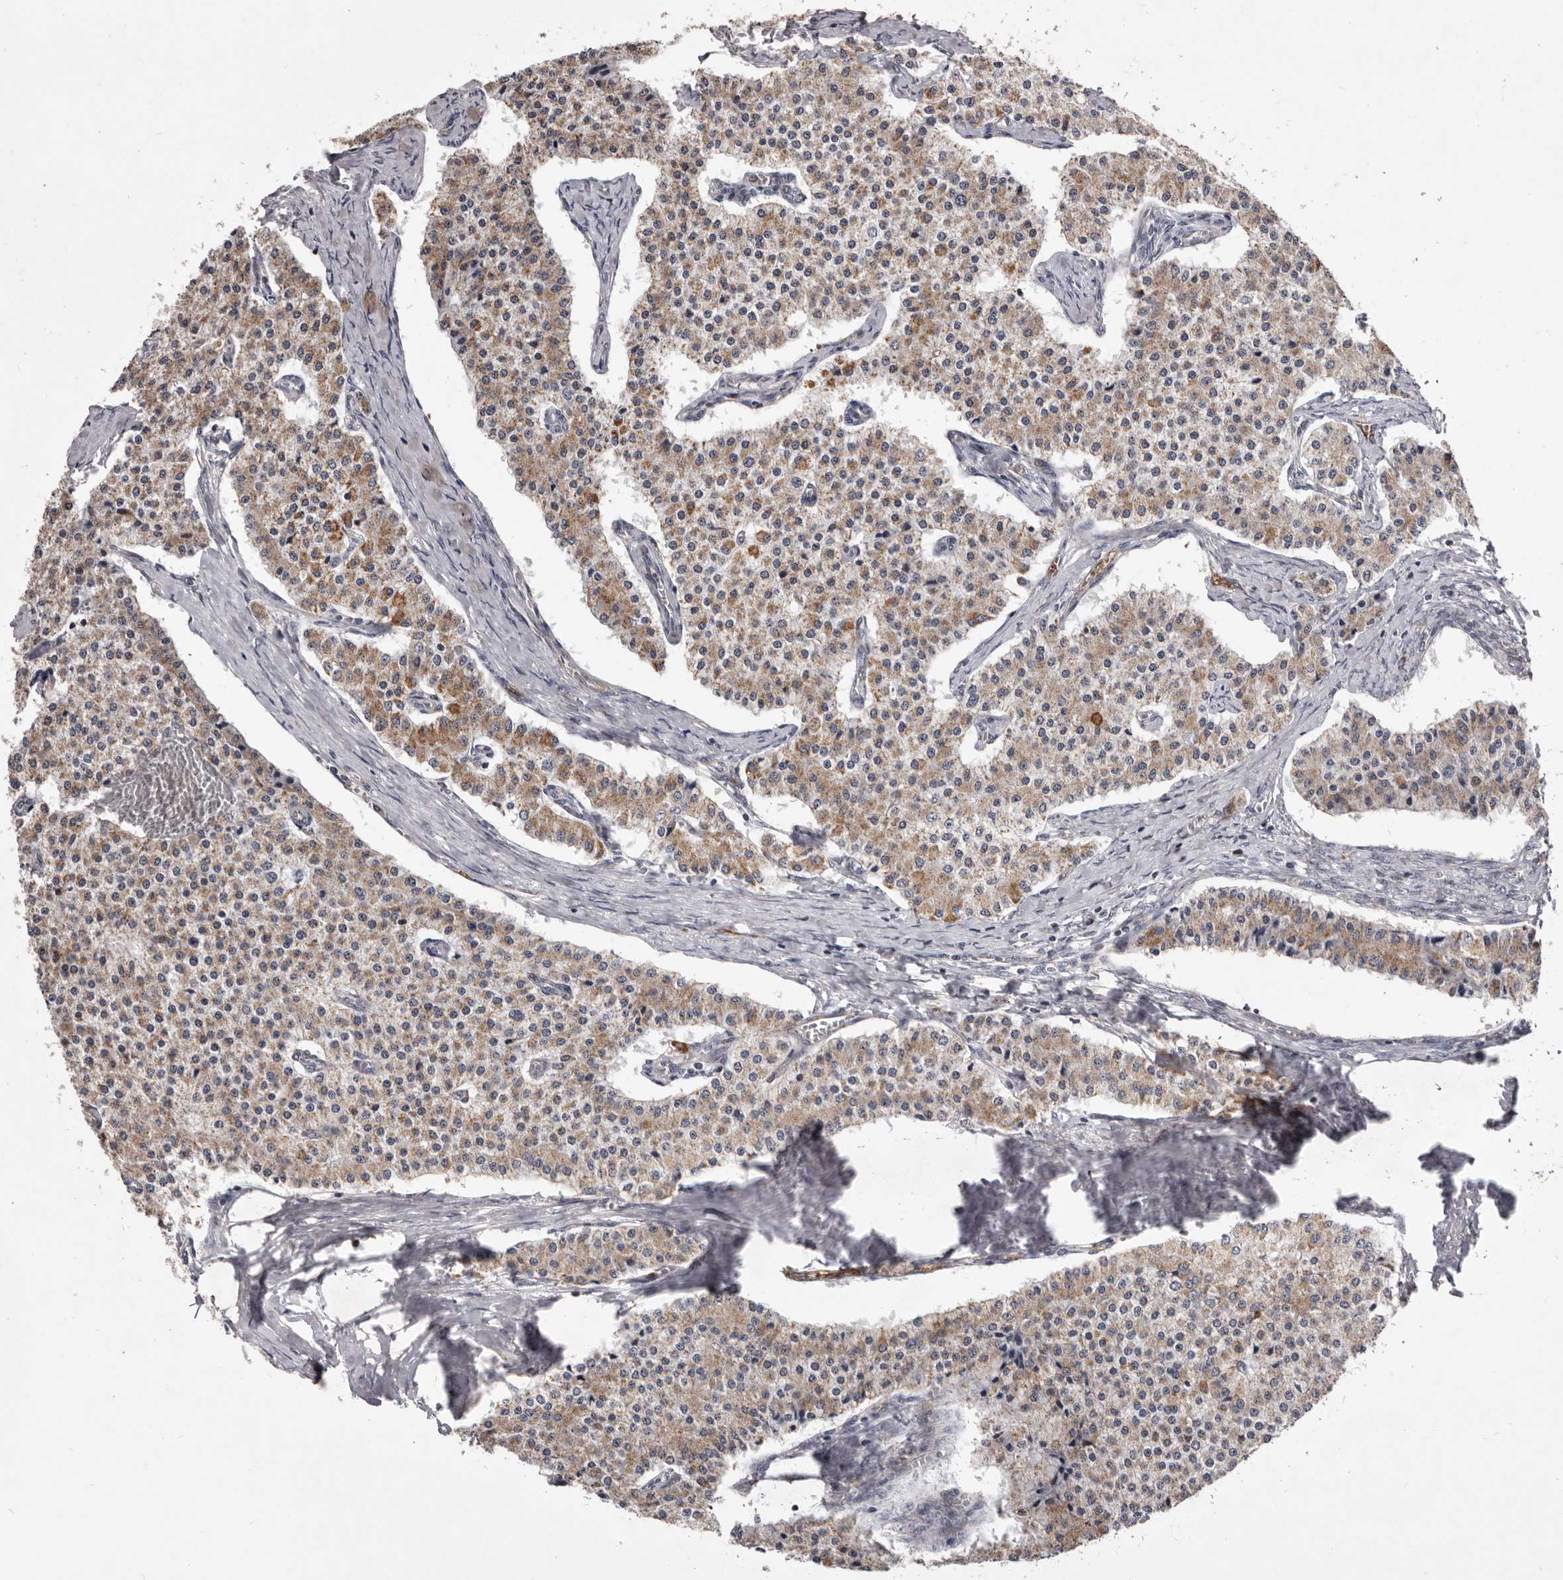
{"staining": {"intensity": "moderate", "quantity": ">75%", "location": "cytoplasmic/membranous"}, "tissue": "carcinoid", "cell_type": "Tumor cells", "image_type": "cancer", "snomed": [{"axis": "morphology", "description": "Carcinoid, malignant, NOS"}, {"axis": "topography", "description": "Colon"}], "caption": "Approximately >75% of tumor cells in human carcinoid reveal moderate cytoplasmic/membranous protein expression as visualized by brown immunohistochemical staining.", "gene": "CXCL14", "patient": {"sex": "female", "age": 52}}